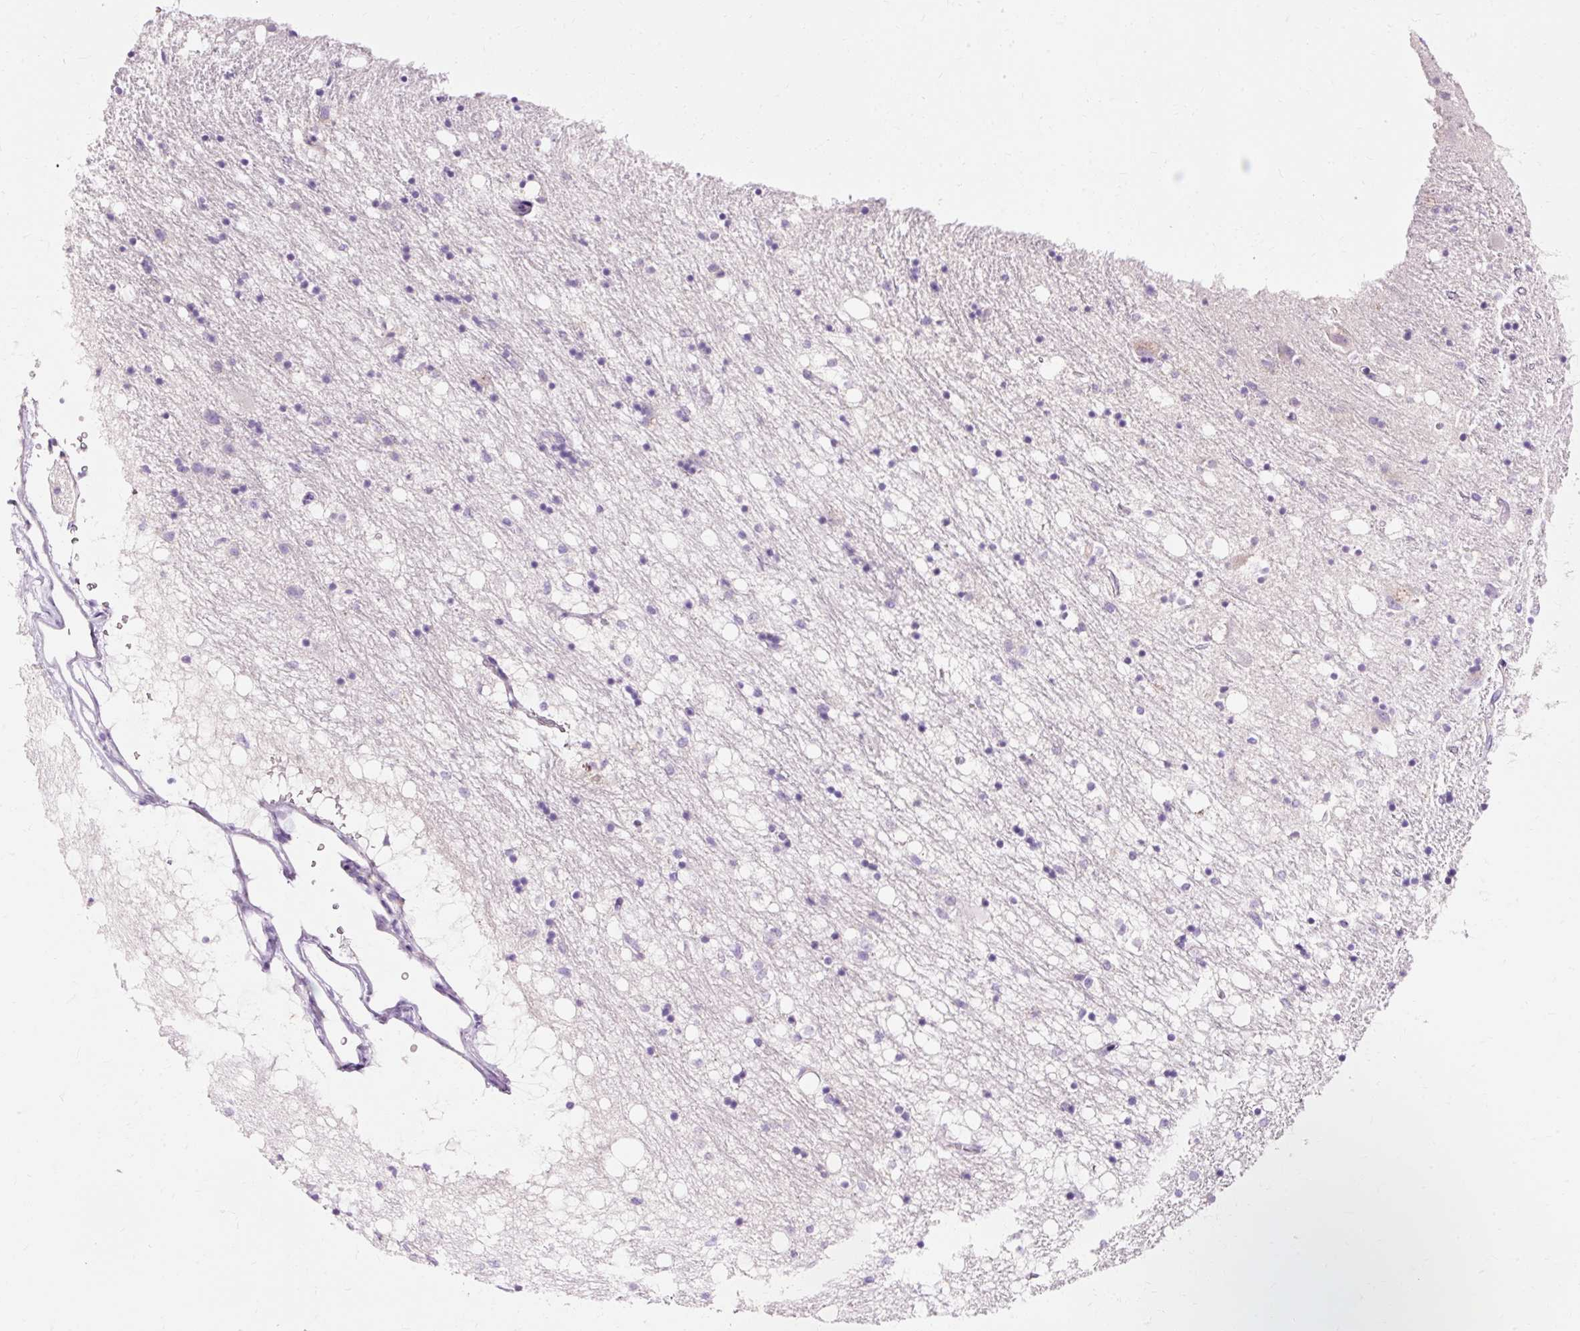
{"staining": {"intensity": "negative", "quantity": "none", "location": "none"}, "tissue": "caudate", "cell_type": "Glial cells", "image_type": "normal", "snomed": [{"axis": "morphology", "description": "Normal tissue, NOS"}, {"axis": "topography", "description": "Lateral ventricle wall"}], "caption": "Histopathology image shows no significant protein staining in glial cells of normal caudate.", "gene": "CLDN25", "patient": {"sex": "male", "age": 58}}